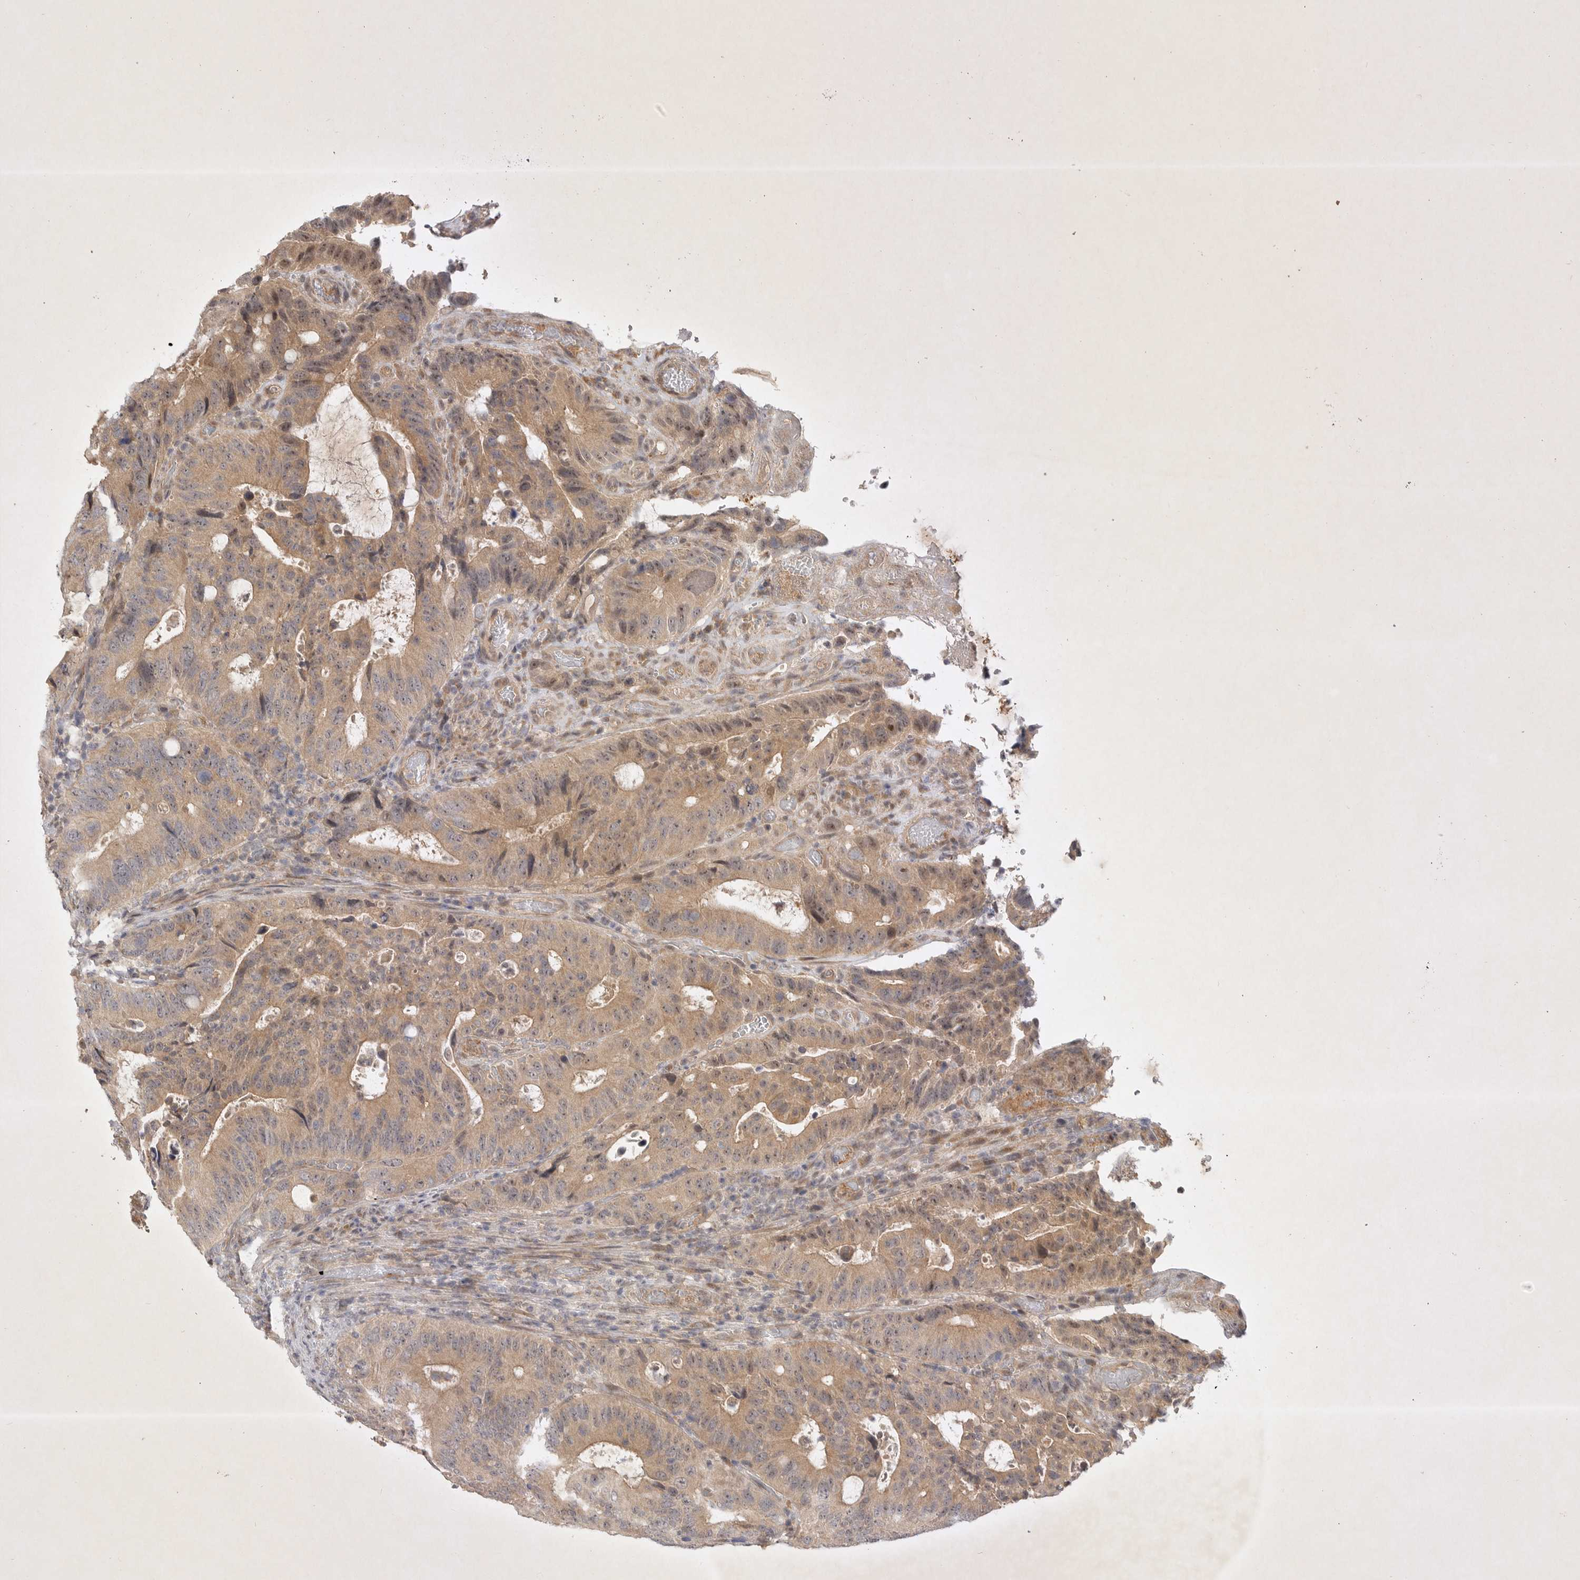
{"staining": {"intensity": "moderate", "quantity": ">75%", "location": "cytoplasmic/membranous"}, "tissue": "colorectal cancer", "cell_type": "Tumor cells", "image_type": "cancer", "snomed": [{"axis": "morphology", "description": "Adenocarcinoma, NOS"}, {"axis": "topography", "description": "Colon"}], "caption": "Adenocarcinoma (colorectal) stained for a protein displays moderate cytoplasmic/membranous positivity in tumor cells.", "gene": "PTPDC1", "patient": {"sex": "male", "age": 83}}